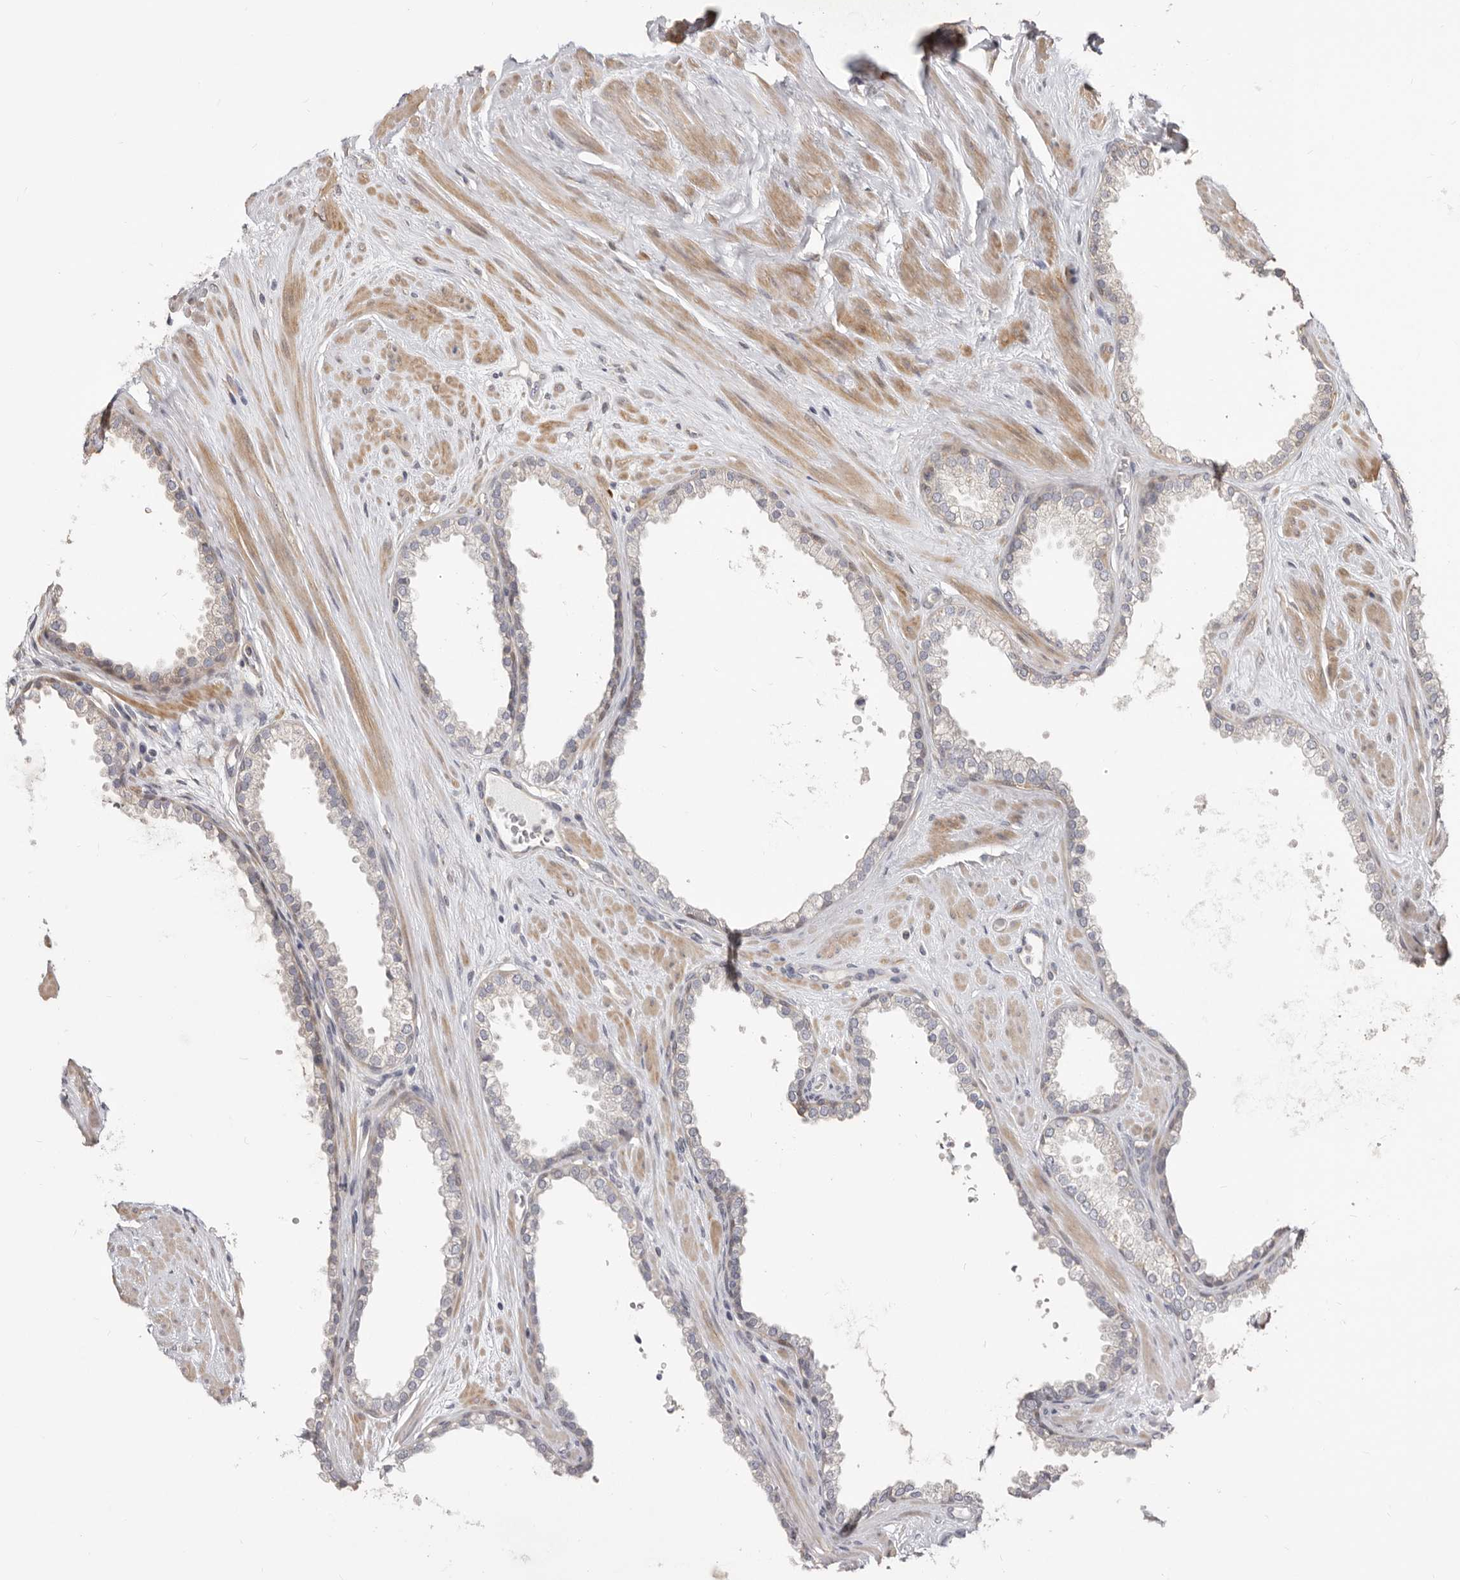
{"staining": {"intensity": "negative", "quantity": "none", "location": "none"}, "tissue": "prostate cancer", "cell_type": "Tumor cells", "image_type": "cancer", "snomed": [{"axis": "morphology", "description": "Adenocarcinoma, Low grade"}, {"axis": "topography", "description": "Prostate"}], "caption": "DAB immunohistochemical staining of human prostate low-grade adenocarcinoma shows no significant staining in tumor cells.", "gene": "GPATCH4", "patient": {"sex": "male", "age": 62}}